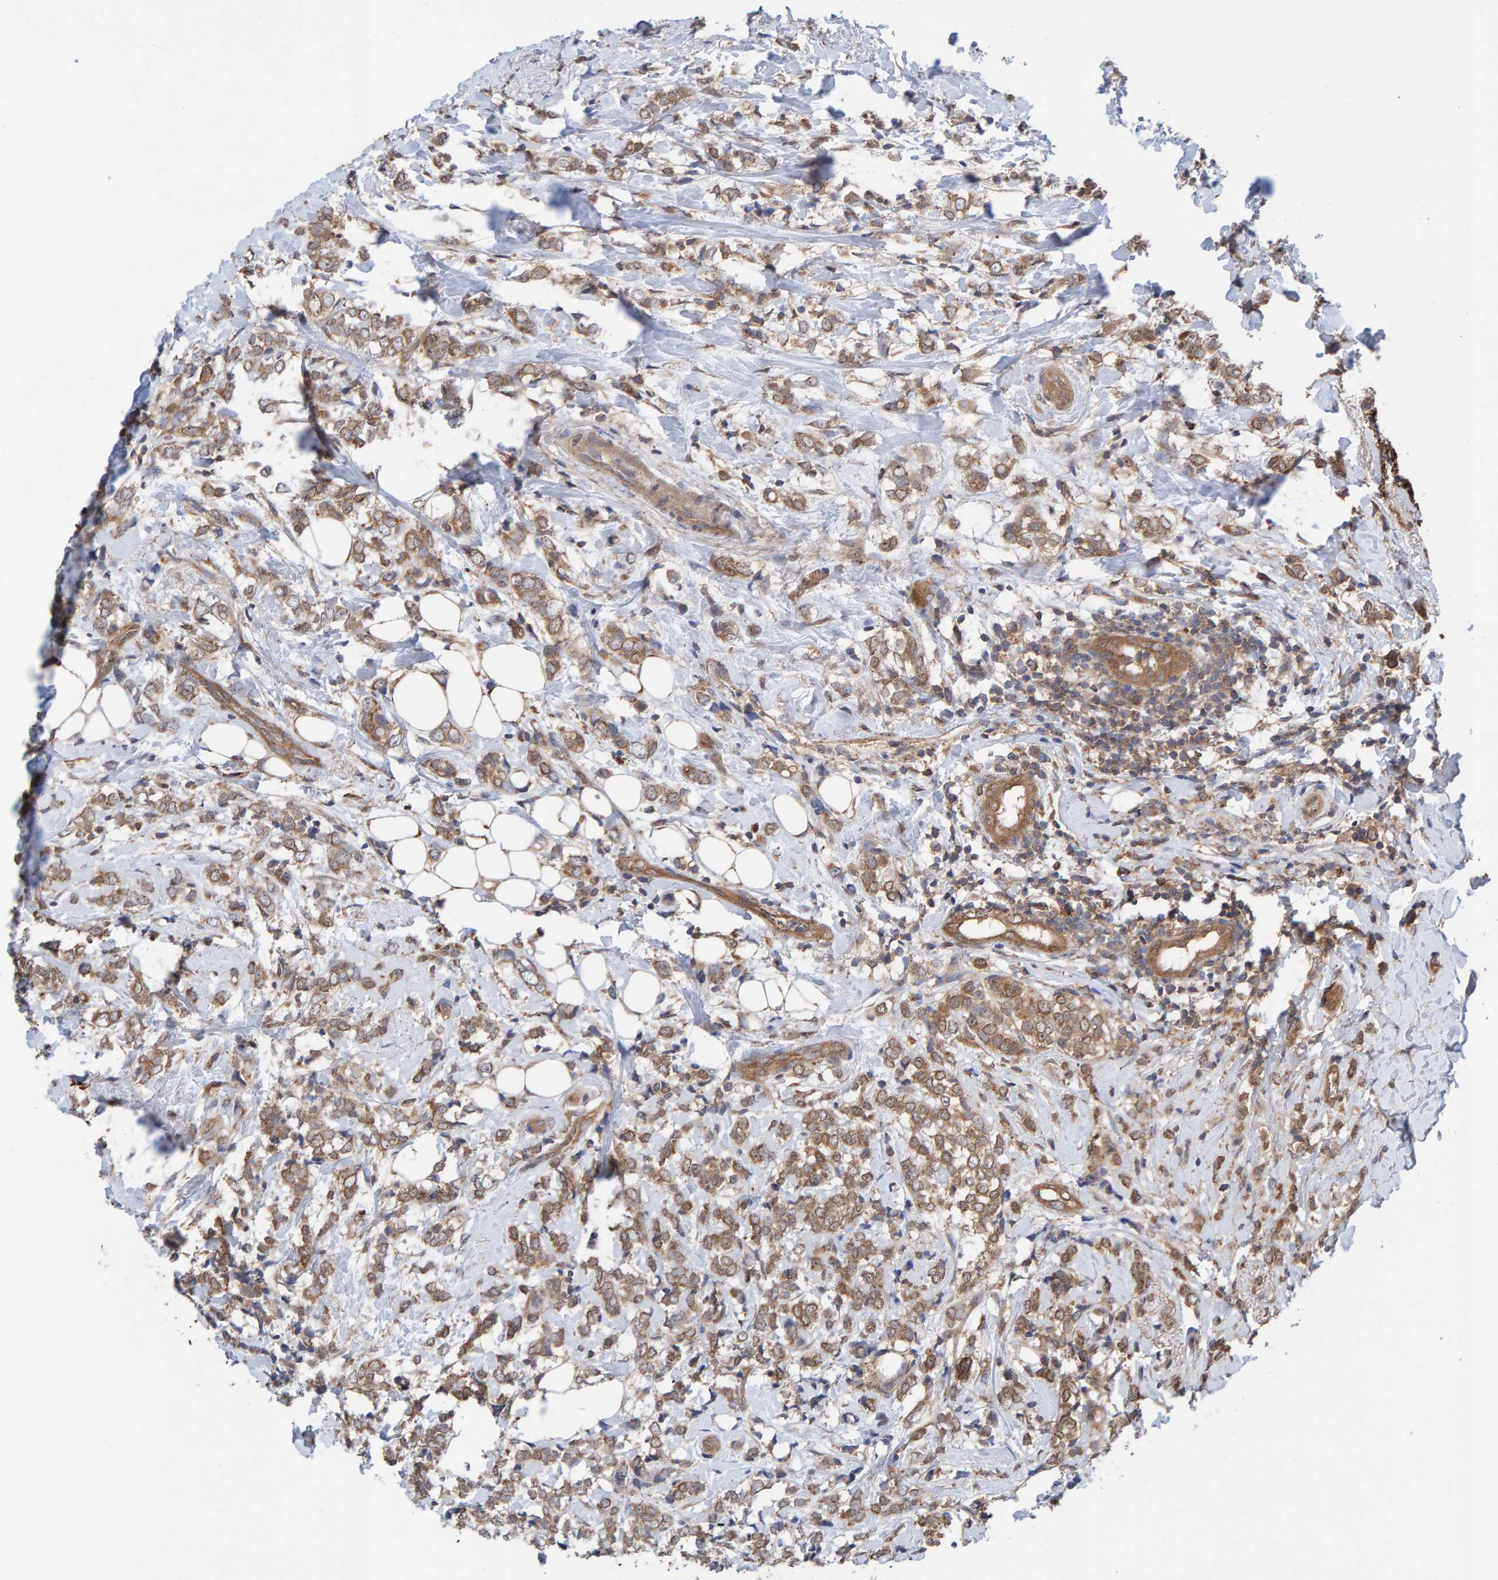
{"staining": {"intensity": "moderate", "quantity": ">75%", "location": "cytoplasmic/membranous"}, "tissue": "breast cancer", "cell_type": "Tumor cells", "image_type": "cancer", "snomed": [{"axis": "morphology", "description": "Normal tissue, NOS"}, {"axis": "morphology", "description": "Lobular carcinoma"}, {"axis": "topography", "description": "Breast"}], "caption": "This image reveals immunohistochemistry (IHC) staining of breast cancer (lobular carcinoma), with medium moderate cytoplasmic/membranous positivity in about >75% of tumor cells.", "gene": "LRSAM1", "patient": {"sex": "female", "age": 47}}